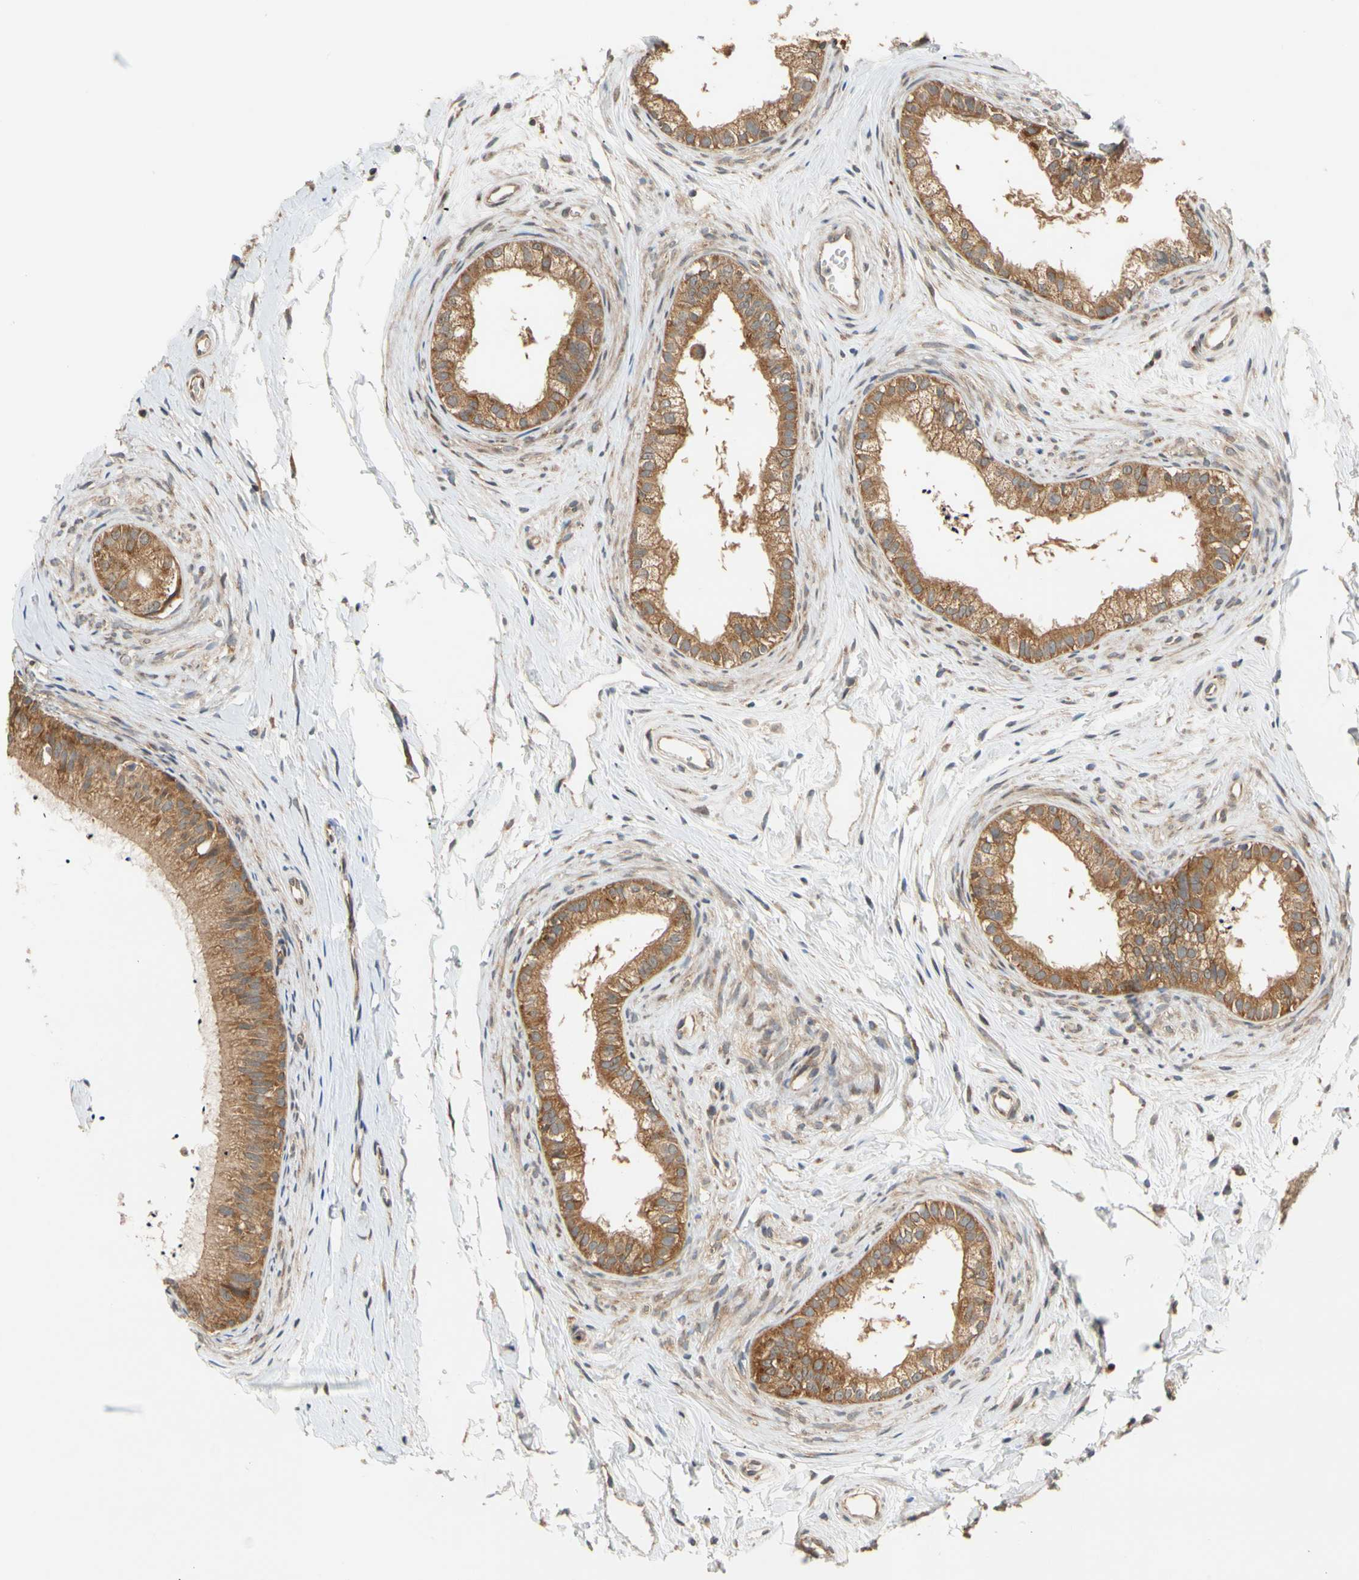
{"staining": {"intensity": "moderate", "quantity": ">75%", "location": "cytoplasmic/membranous"}, "tissue": "epididymis", "cell_type": "Glandular cells", "image_type": "normal", "snomed": [{"axis": "morphology", "description": "Normal tissue, NOS"}, {"axis": "topography", "description": "Epididymis"}], "caption": "Protein analysis of benign epididymis reveals moderate cytoplasmic/membranous expression in approximately >75% of glandular cells.", "gene": "ANKHD1", "patient": {"sex": "male", "age": 56}}